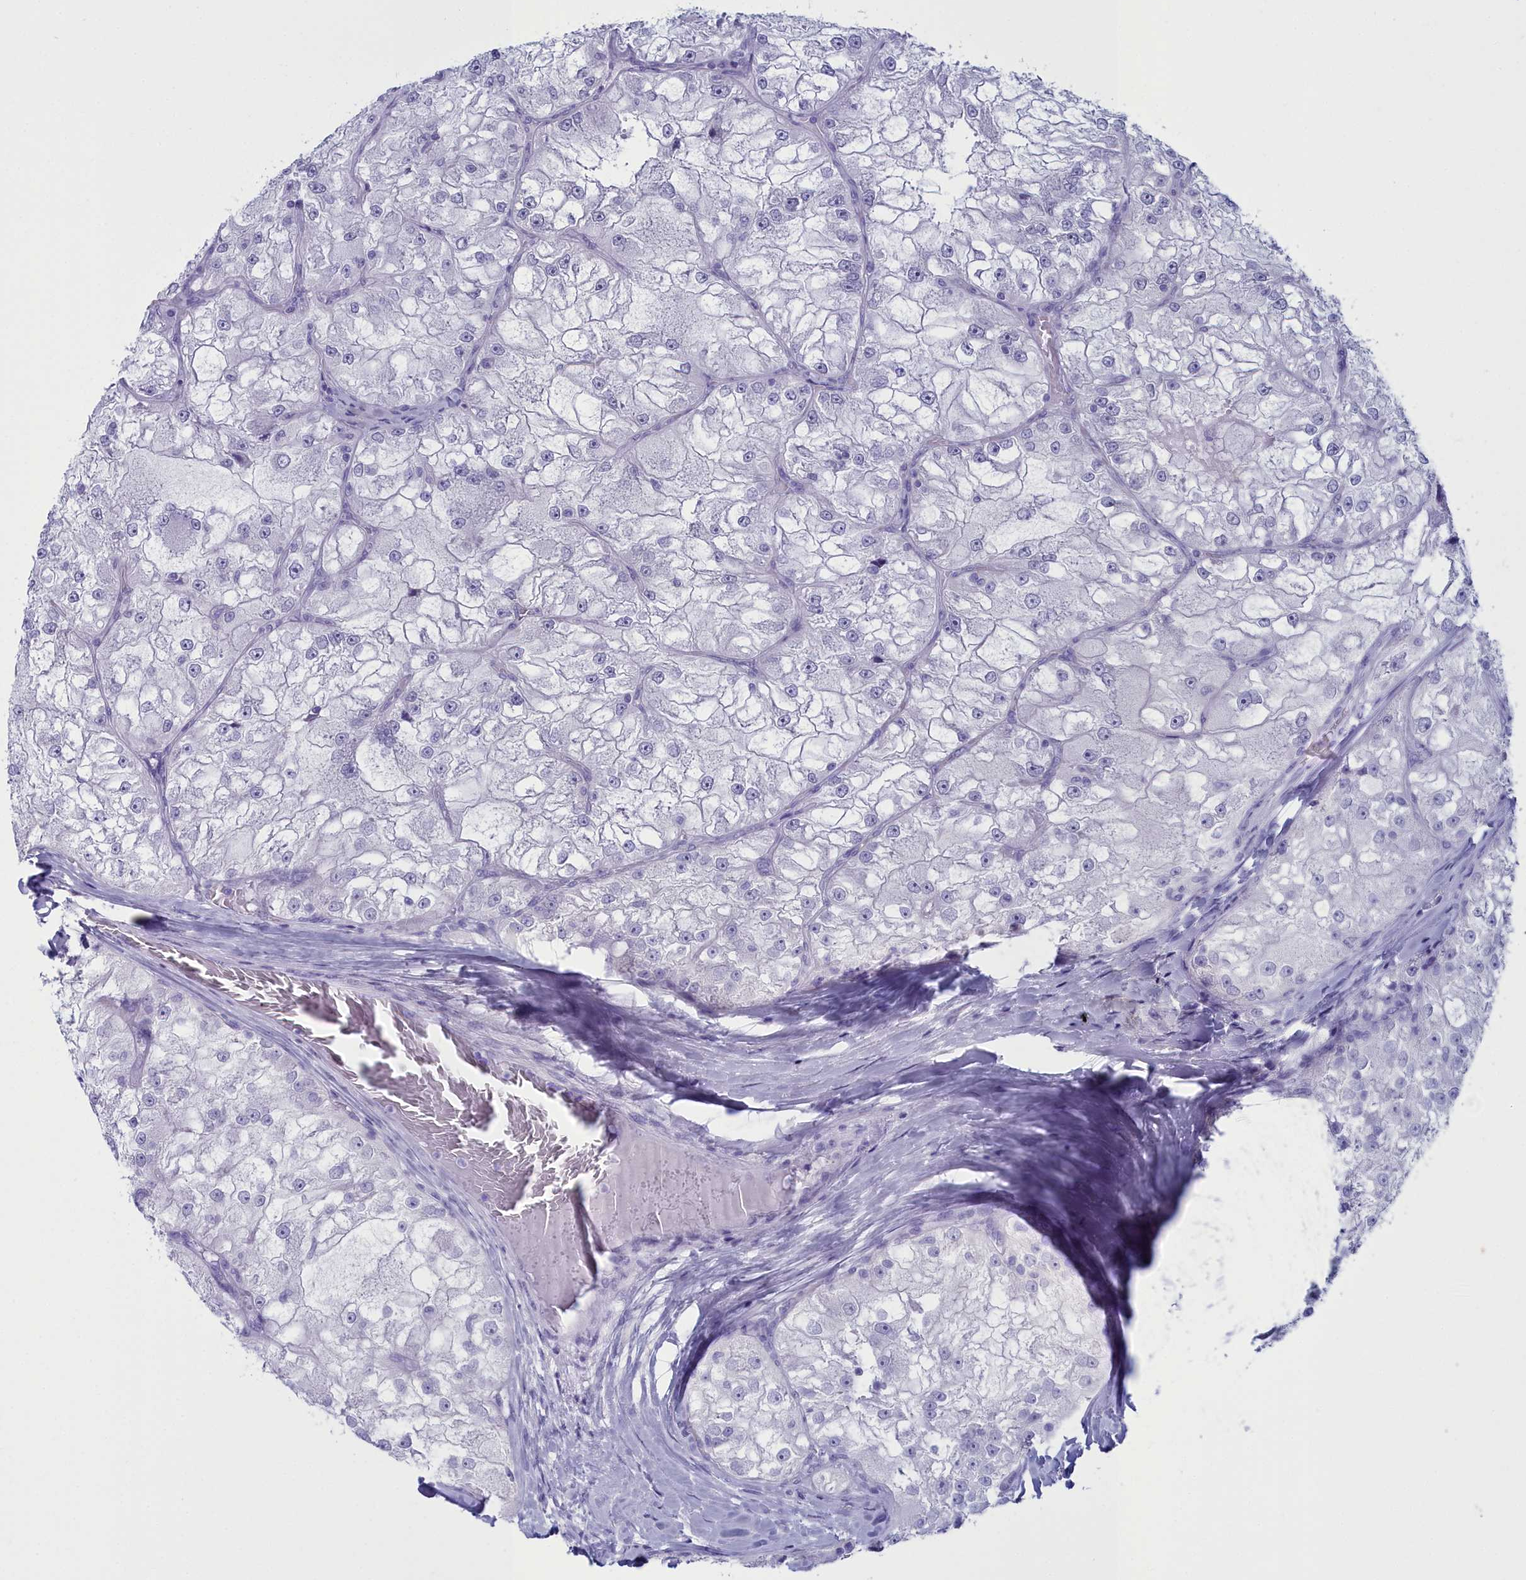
{"staining": {"intensity": "negative", "quantity": "none", "location": "none"}, "tissue": "renal cancer", "cell_type": "Tumor cells", "image_type": "cancer", "snomed": [{"axis": "morphology", "description": "Adenocarcinoma, NOS"}, {"axis": "topography", "description": "Kidney"}], "caption": "Protein analysis of renal adenocarcinoma exhibits no significant positivity in tumor cells.", "gene": "MAP6", "patient": {"sex": "female", "age": 72}}